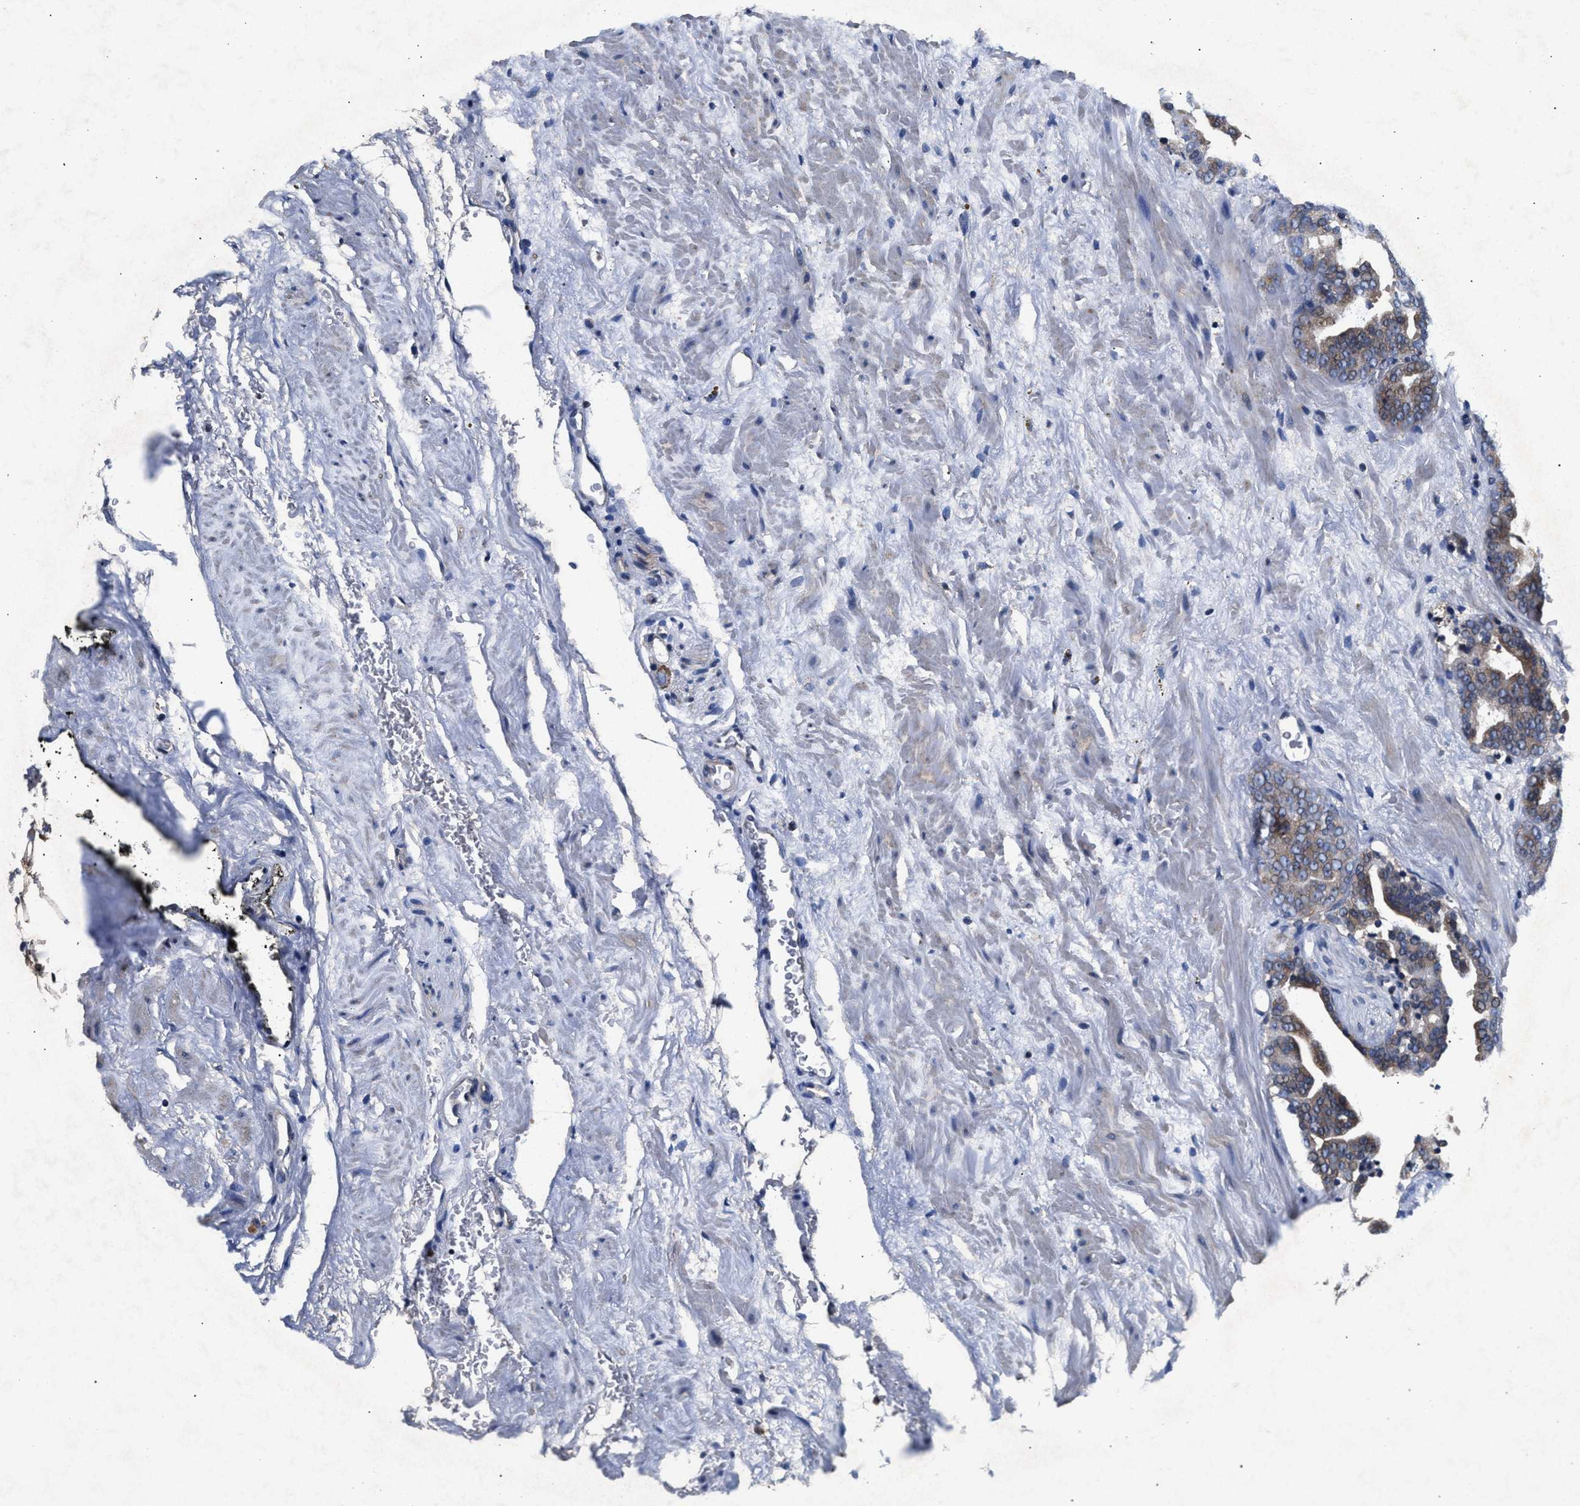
{"staining": {"intensity": "weak", "quantity": "25%-75%", "location": "cytoplasmic/membranous"}, "tissue": "prostate cancer", "cell_type": "Tumor cells", "image_type": "cancer", "snomed": [{"axis": "morphology", "description": "Adenocarcinoma, Low grade"}, {"axis": "topography", "description": "Prostate"}], "caption": "An image of prostate cancer (low-grade adenocarcinoma) stained for a protein shows weak cytoplasmic/membranous brown staining in tumor cells.", "gene": "NFKB2", "patient": {"sex": "male", "age": 63}}